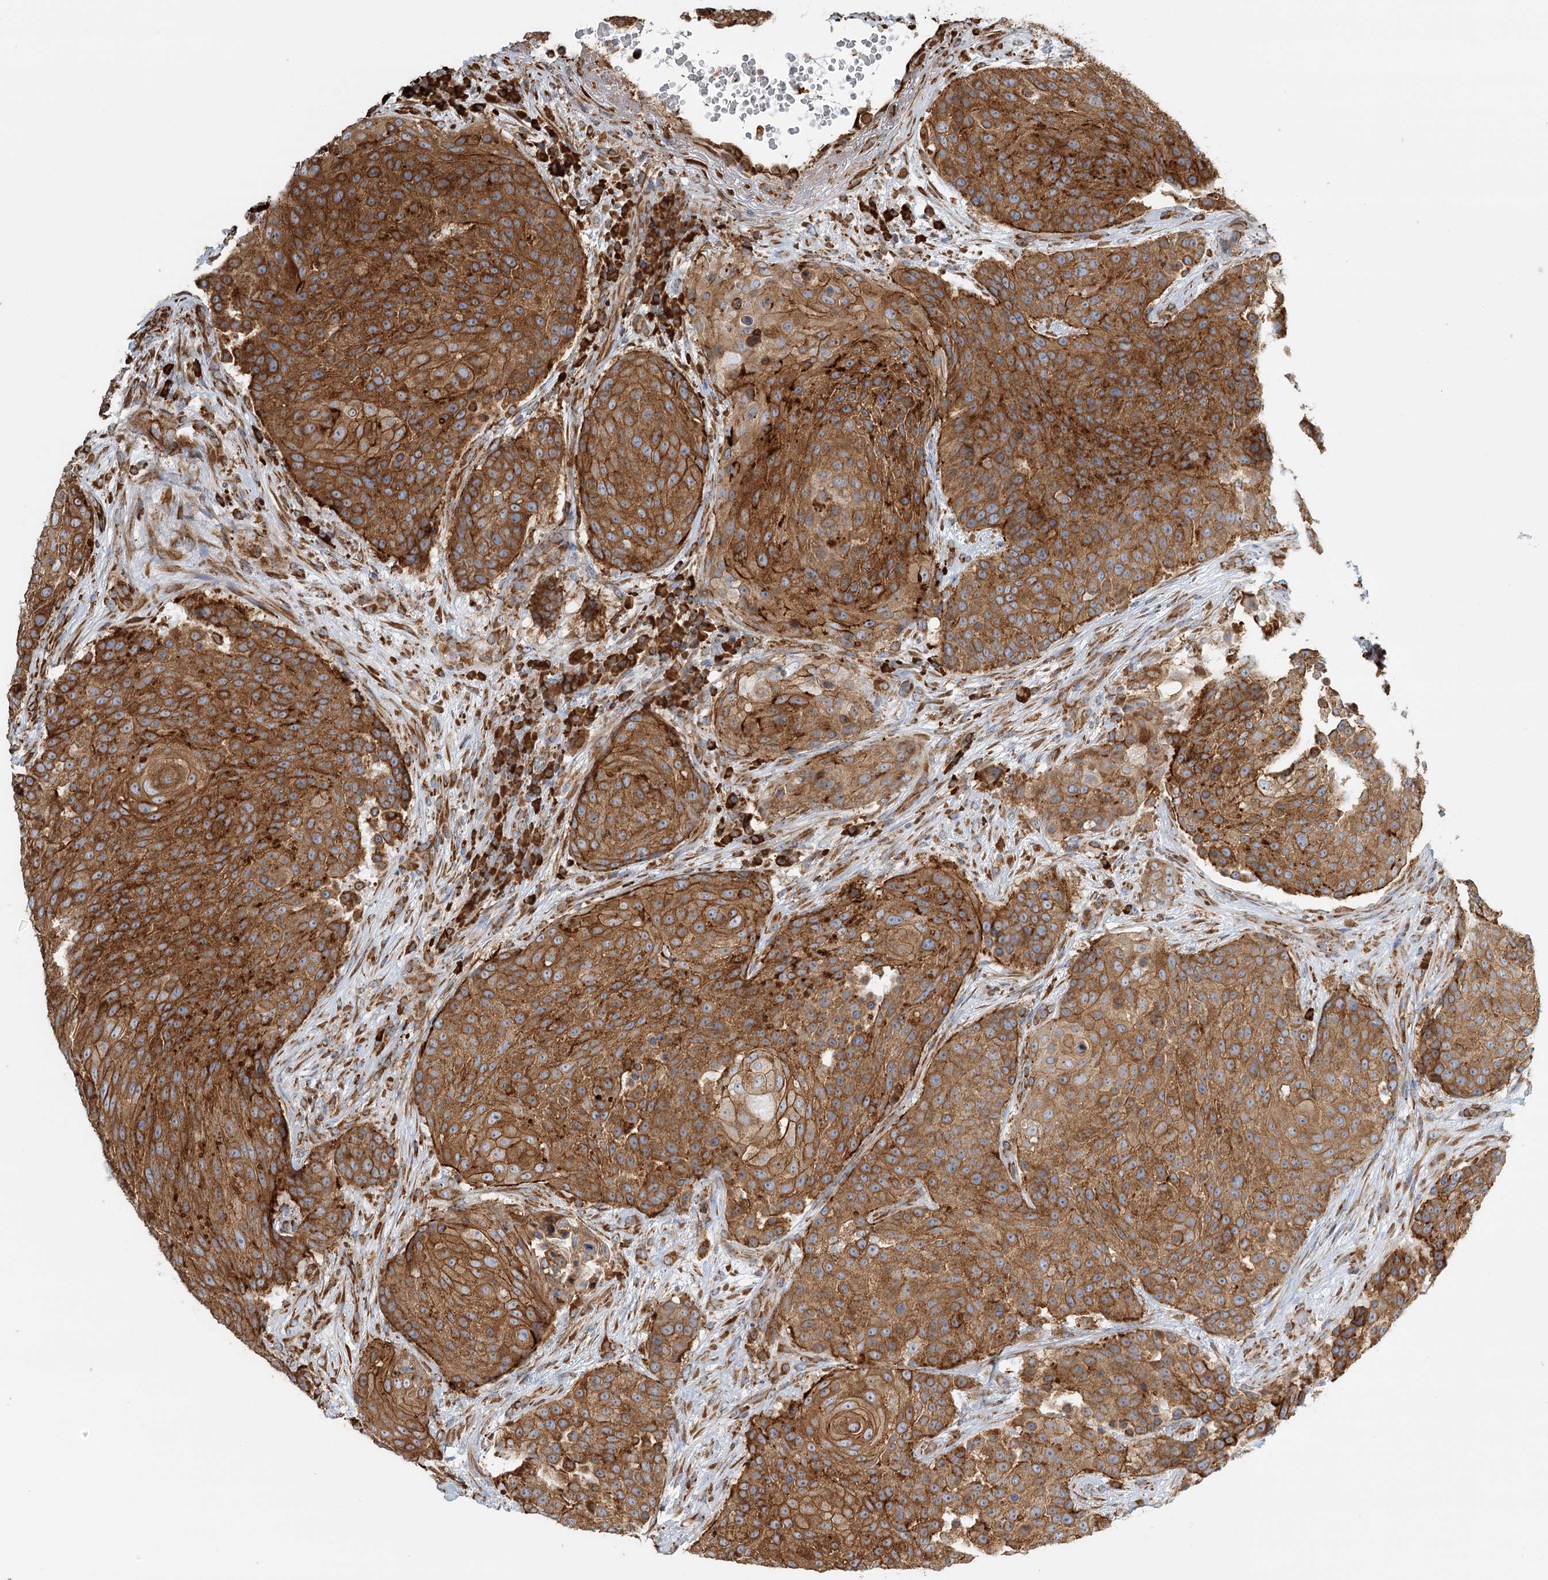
{"staining": {"intensity": "strong", "quantity": ">75%", "location": "cytoplasmic/membranous"}, "tissue": "urothelial cancer", "cell_type": "Tumor cells", "image_type": "cancer", "snomed": [{"axis": "morphology", "description": "Urothelial carcinoma, High grade"}, {"axis": "topography", "description": "Urinary bladder"}], "caption": "This is a photomicrograph of immunohistochemistry staining of high-grade urothelial carcinoma, which shows strong staining in the cytoplasmic/membranous of tumor cells.", "gene": "TAS1R1", "patient": {"sex": "female", "age": 63}}